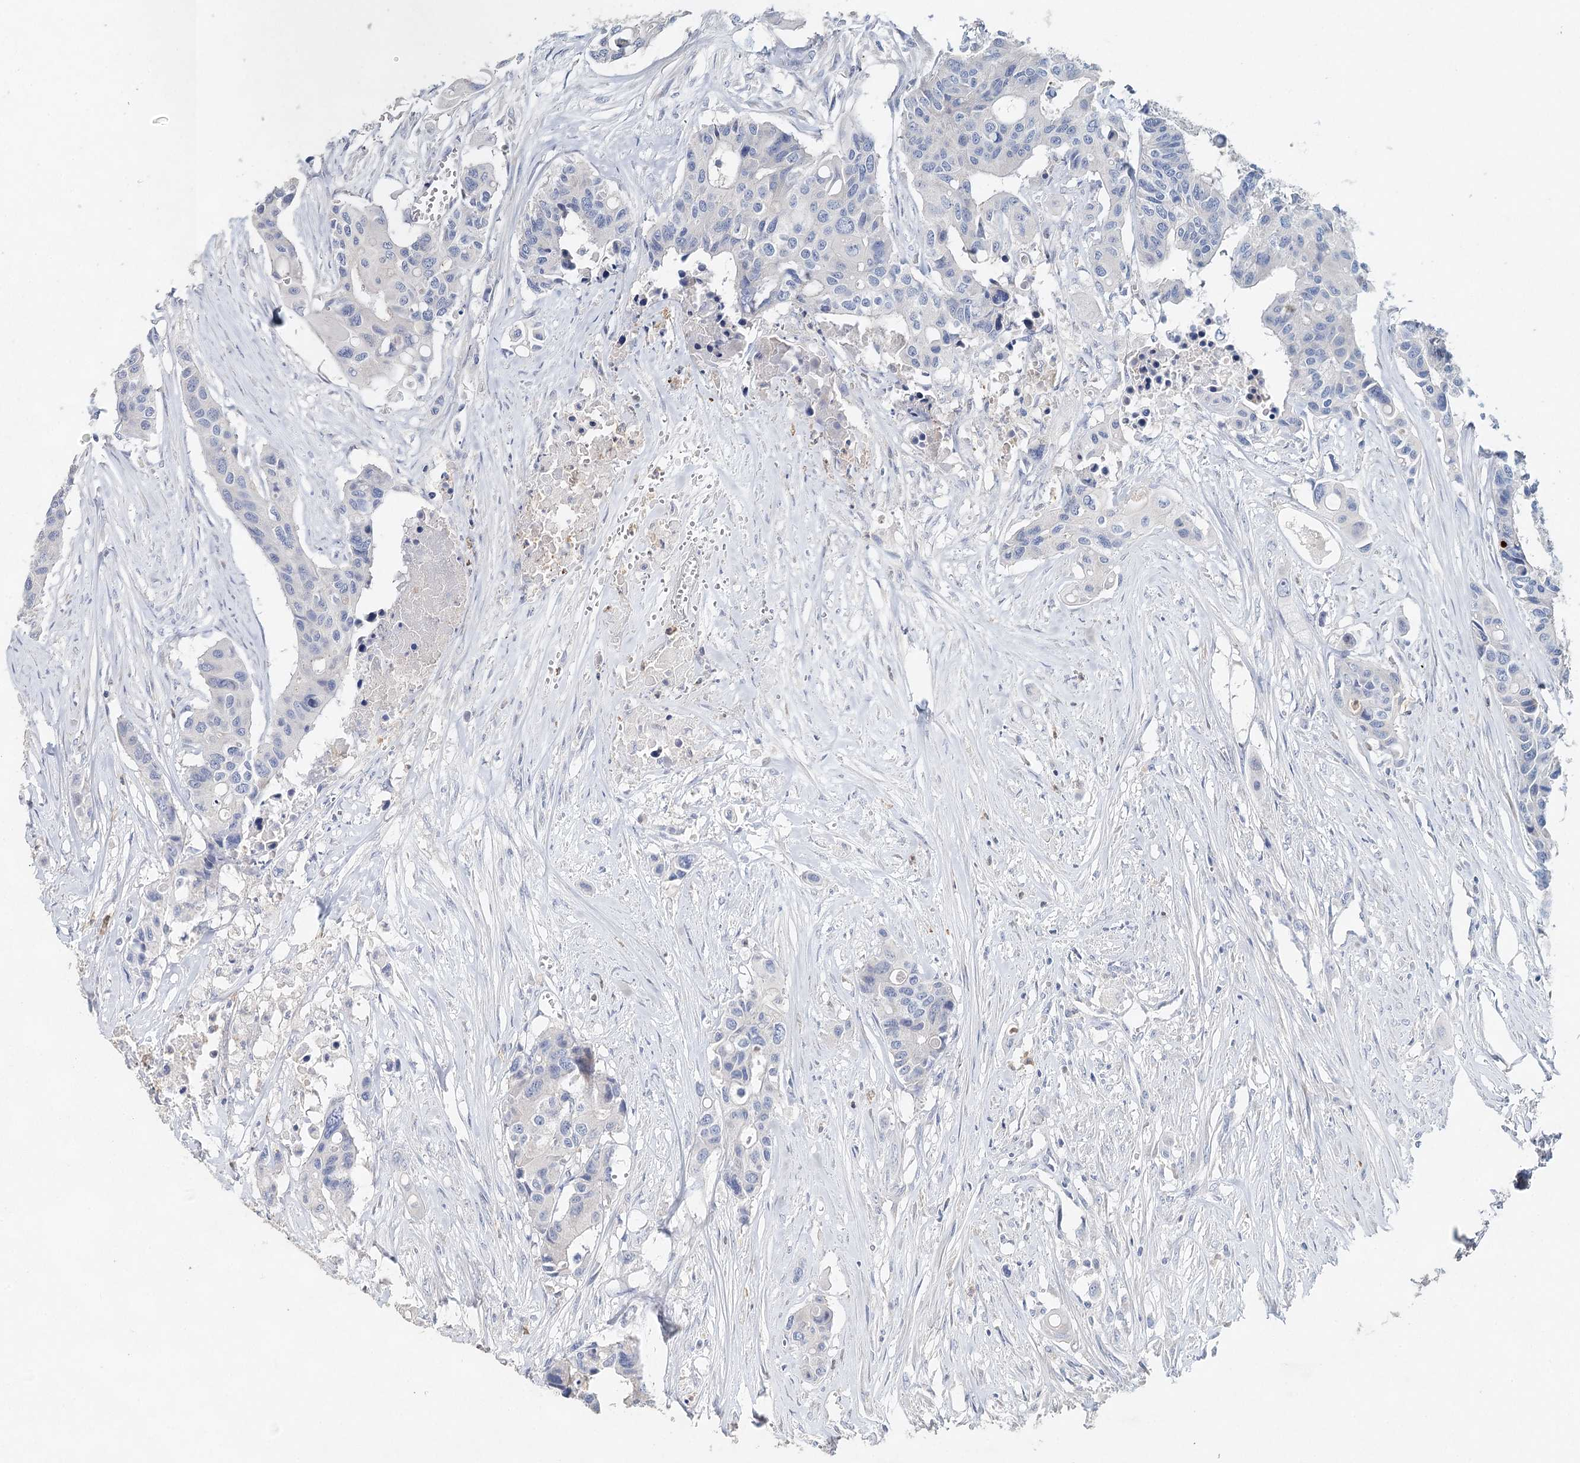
{"staining": {"intensity": "negative", "quantity": "none", "location": "none"}, "tissue": "colorectal cancer", "cell_type": "Tumor cells", "image_type": "cancer", "snomed": [{"axis": "morphology", "description": "Adenocarcinoma, NOS"}, {"axis": "topography", "description": "Colon"}], "caption": "A photomicrograph of human colorectal cancer (adenocarcinoma) is negative for staining in tumor cells. The staining was performed using DAB to visualize the protein expression in brown, while the nuclei were stained in blue with hematoxylin (Magnification: 20x).", "gene": "MYL6B", "patient": {"sex": "male", "age": 77}}